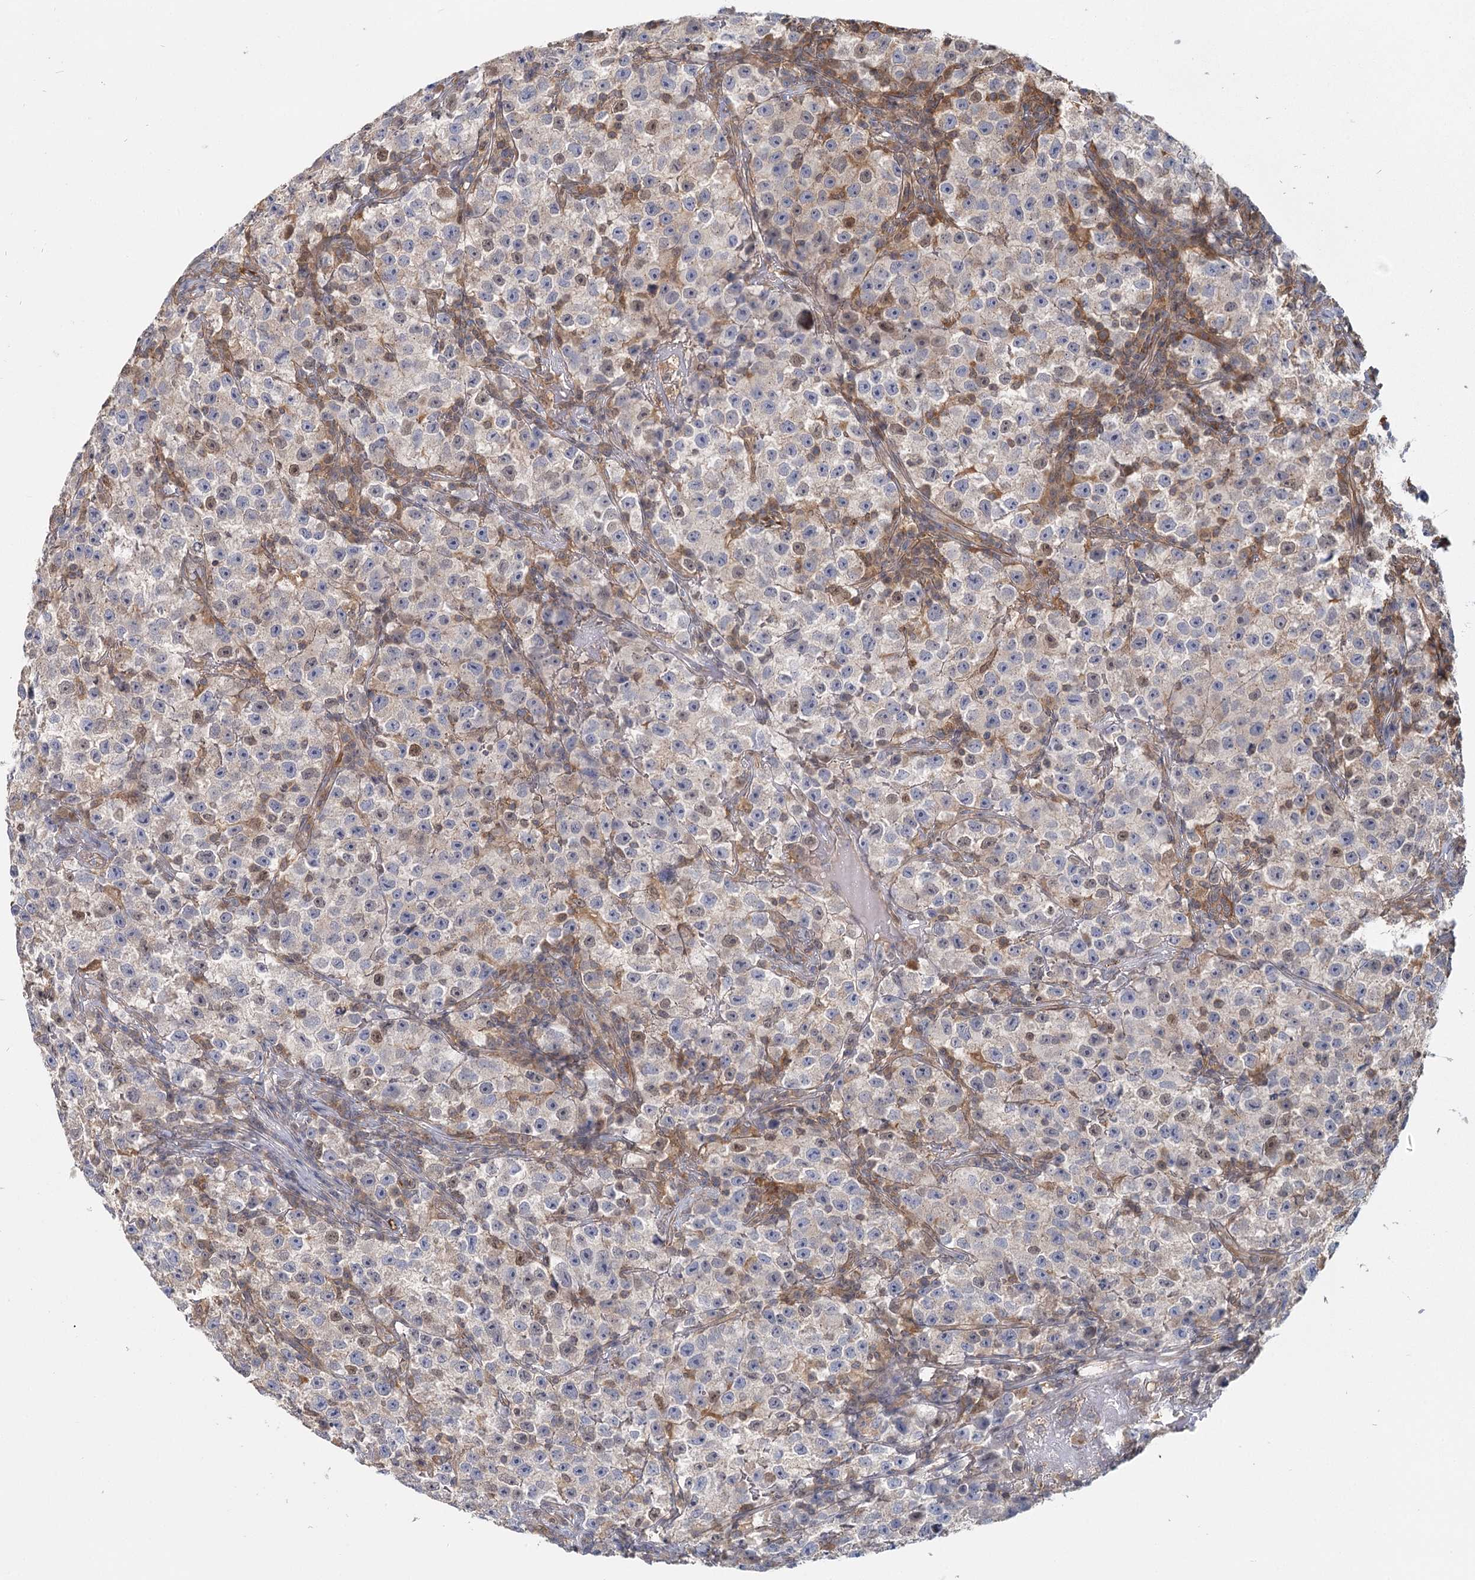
{"staining": {"intensity": "weak", "quantity": "<25%", "location": "cytoplasmic/membranous"}, "tissue": "testis cancer", "cell_type": "Tumor cells", "image_type": "cancer", "snomed": [{"axis": "morphology", "description": "Seminoma, NOS"}, {"axis": "topography", "description": "Testis"}], "caption": "Immunohistochemistry (IHC) of human testis cancer reveals no positivity in tumor cells. (Brightfield microscopy of DAB immunohistochemistry (IHC) at high magnification).", "gene": "USP11", "patient": {"sex": "male", "age": 22}}